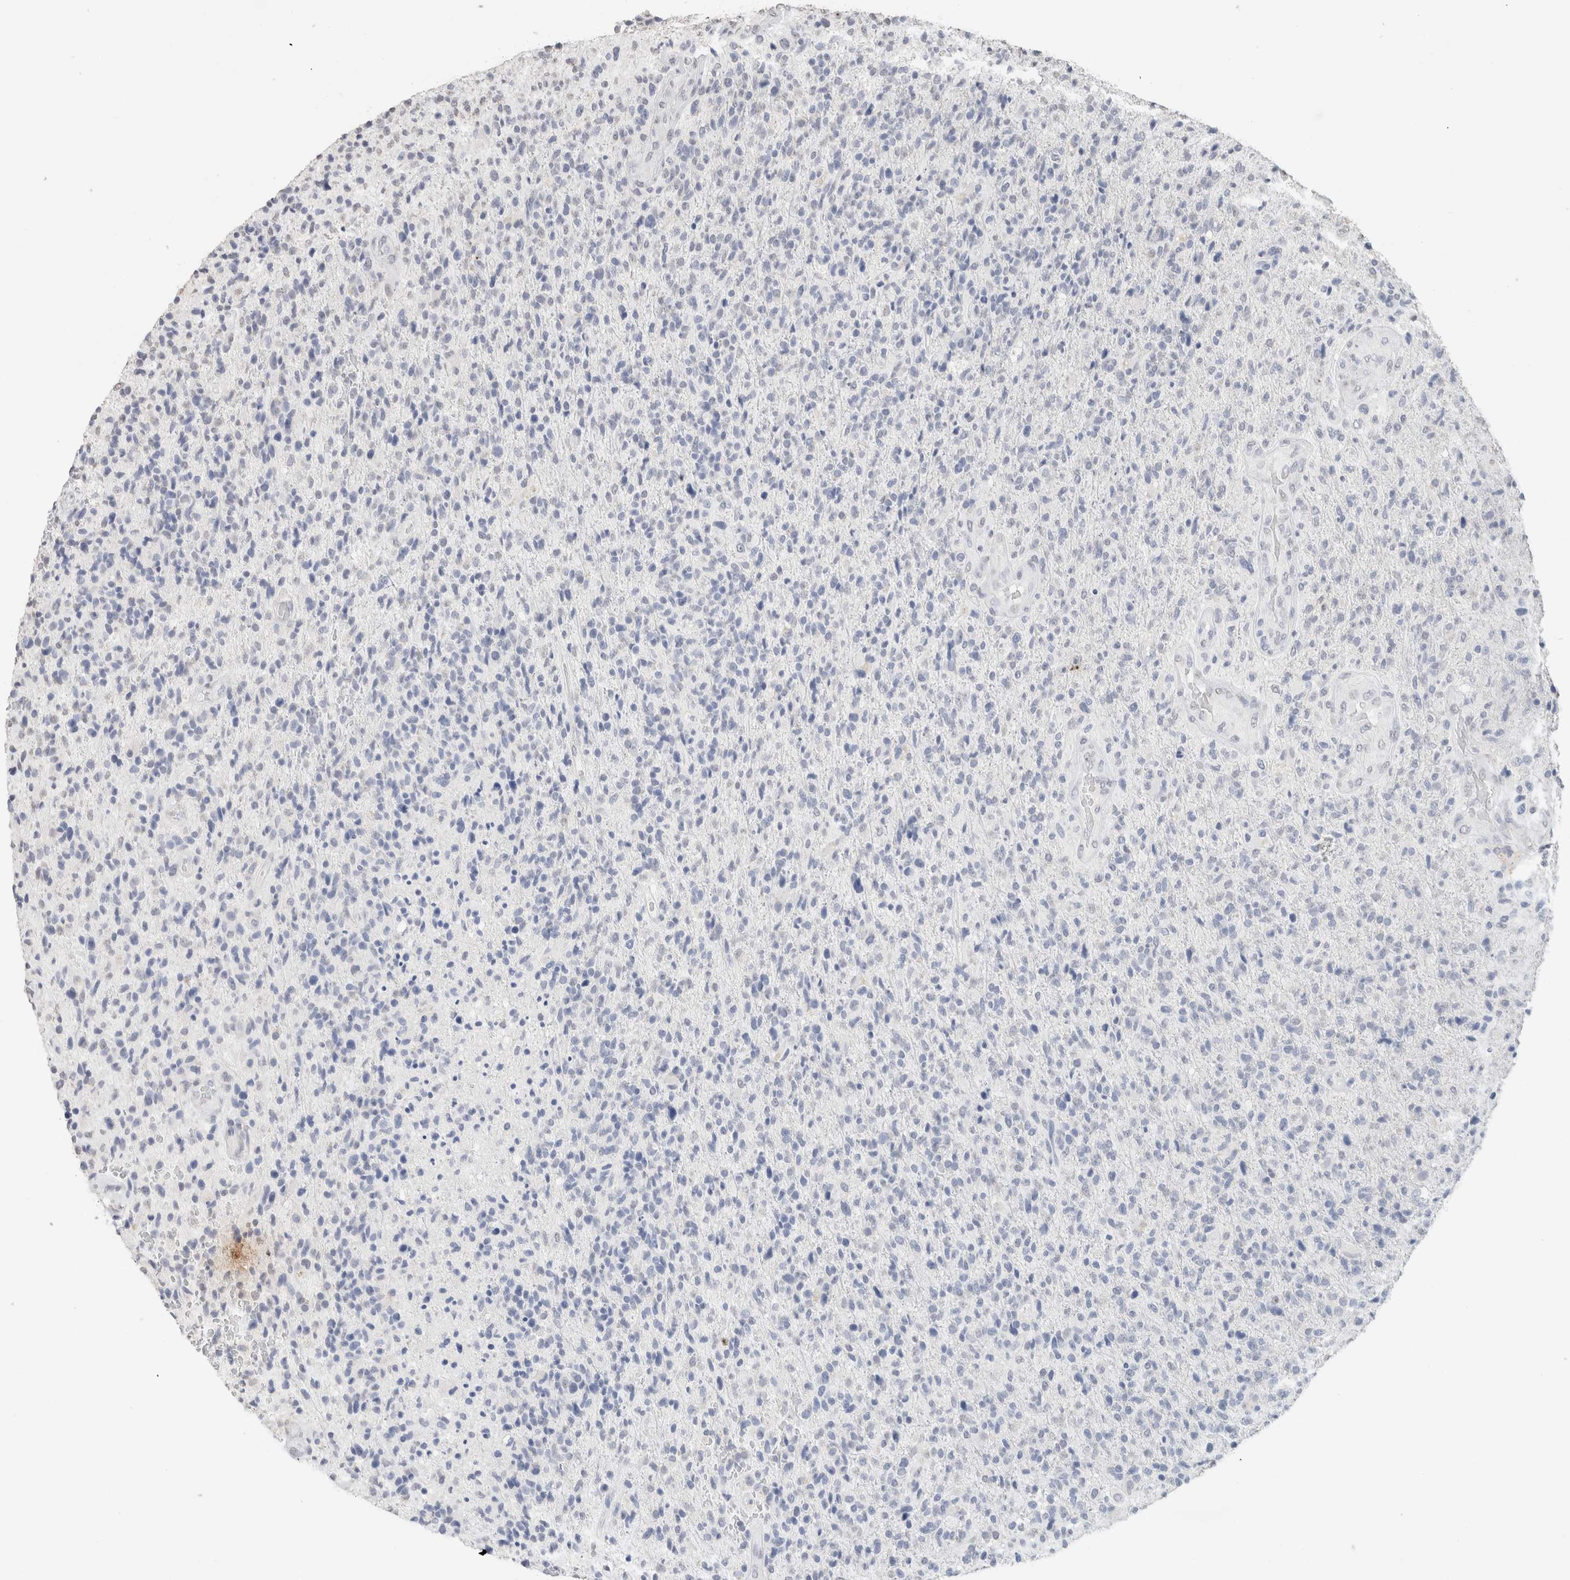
{"staining": {"intensity": "negative", "quantity": "none", "location": "none"}, "tissue": "glioma", "cell_type": "Tumor cells", "image_type": "cancer", "snomed": [{"axis": "morphology", "description": "Glioma, malignant, High grade"}, {"axis": "topography", "description": "Brain"}], "caption": "Histopathology image shows no protein expression in tumor cells of glioma tissue. Nuclei are stained in blue.", "gene": "CD80", "patient": {"sex": "male", "age": 72}}